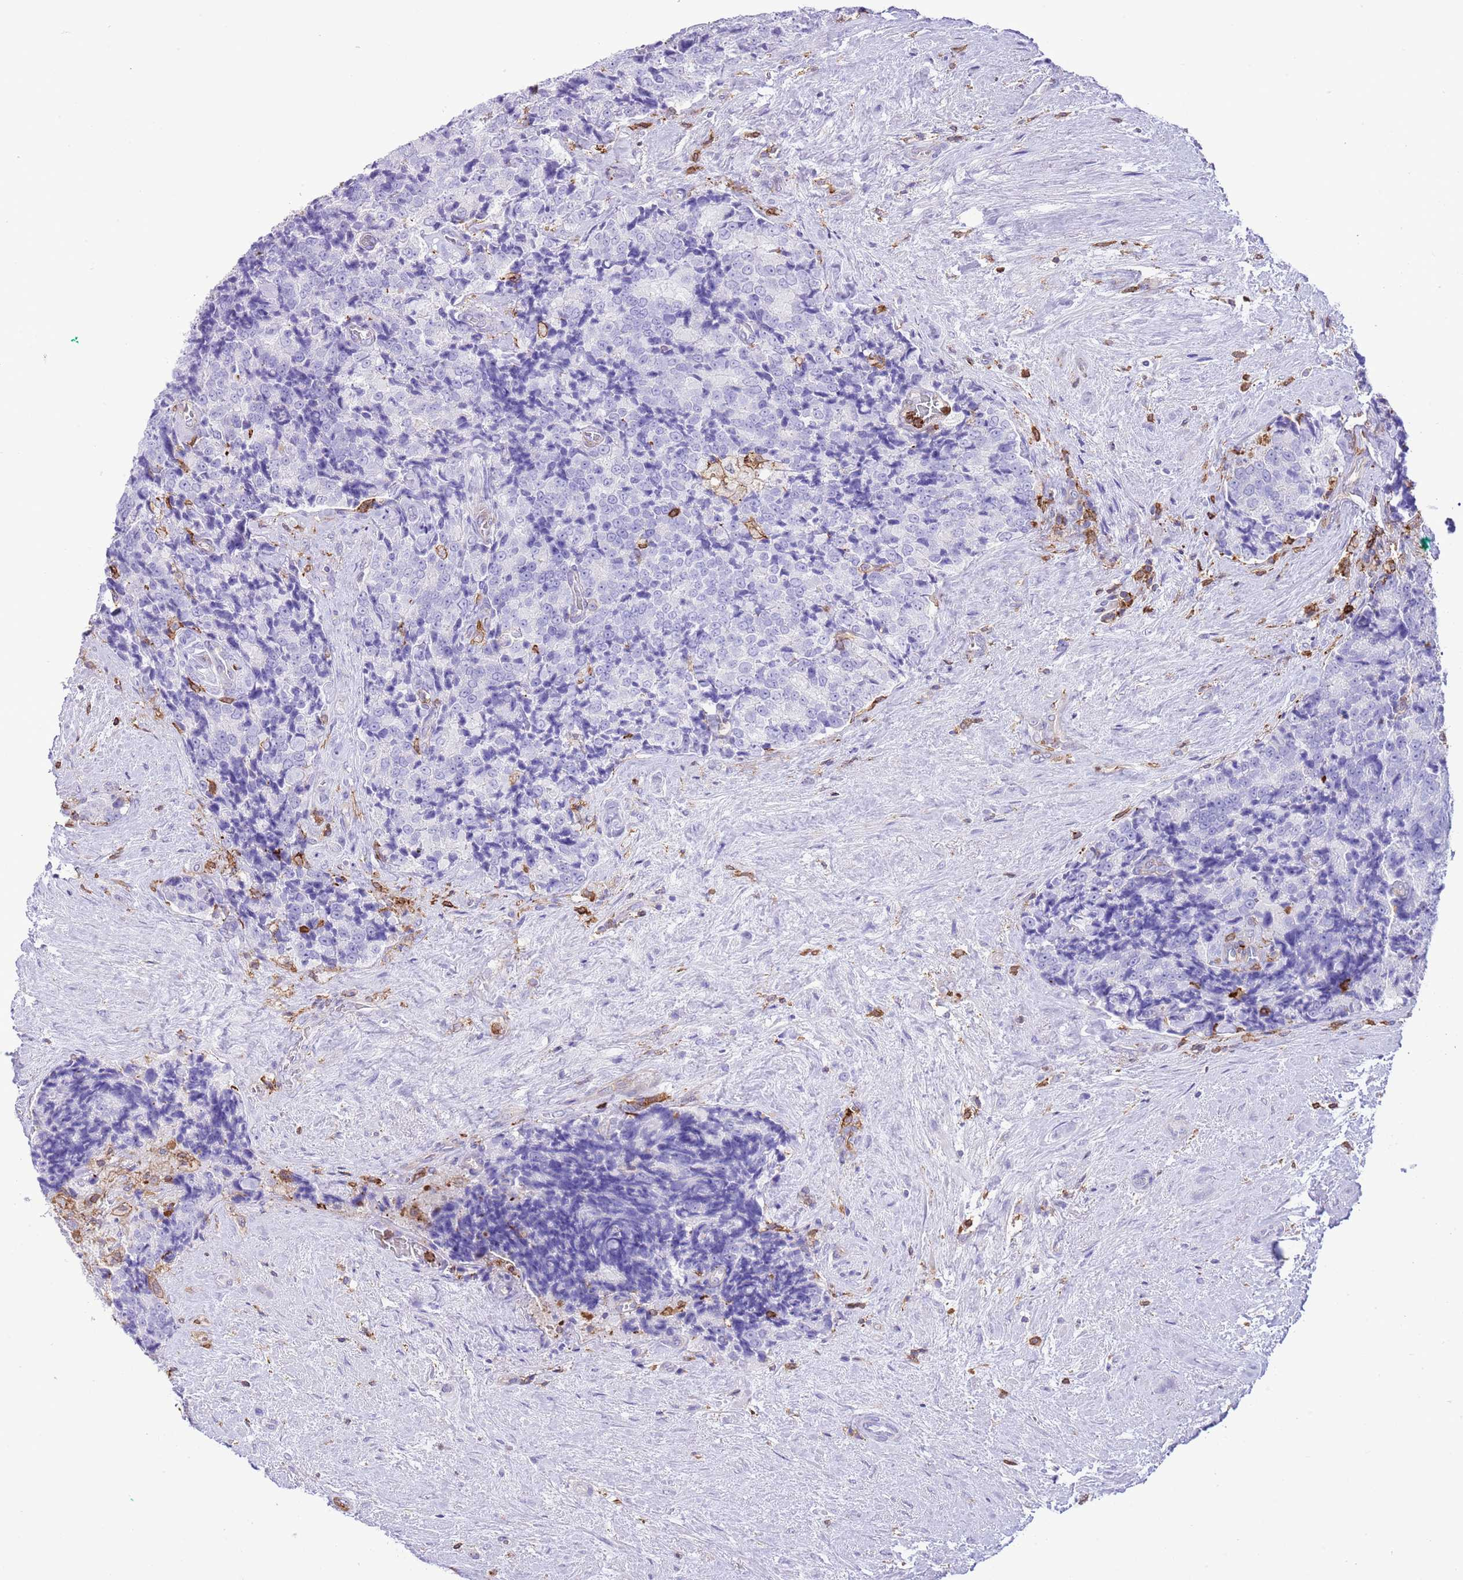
{"staining": {"intensity": "negative", "quantity": "none", "location": "none"}, "tissue": "prostate cancer", "cell_type": "Tumor cells", "image_type": "cancer", "snomed": [{"axis": "morphology", "description": "Adenocarcinoma, High grade"}, {"axis": "topography", "description": "Prostate"}], "caption": "High magnification brightfield microscopy of prostate cancer stained with DAB (brown) and counterstained with hematoxylin (blue): tumor cells show no significant positivity.", "gene": "EFHD2", "patient": {"sex": "male", "age": 70}}